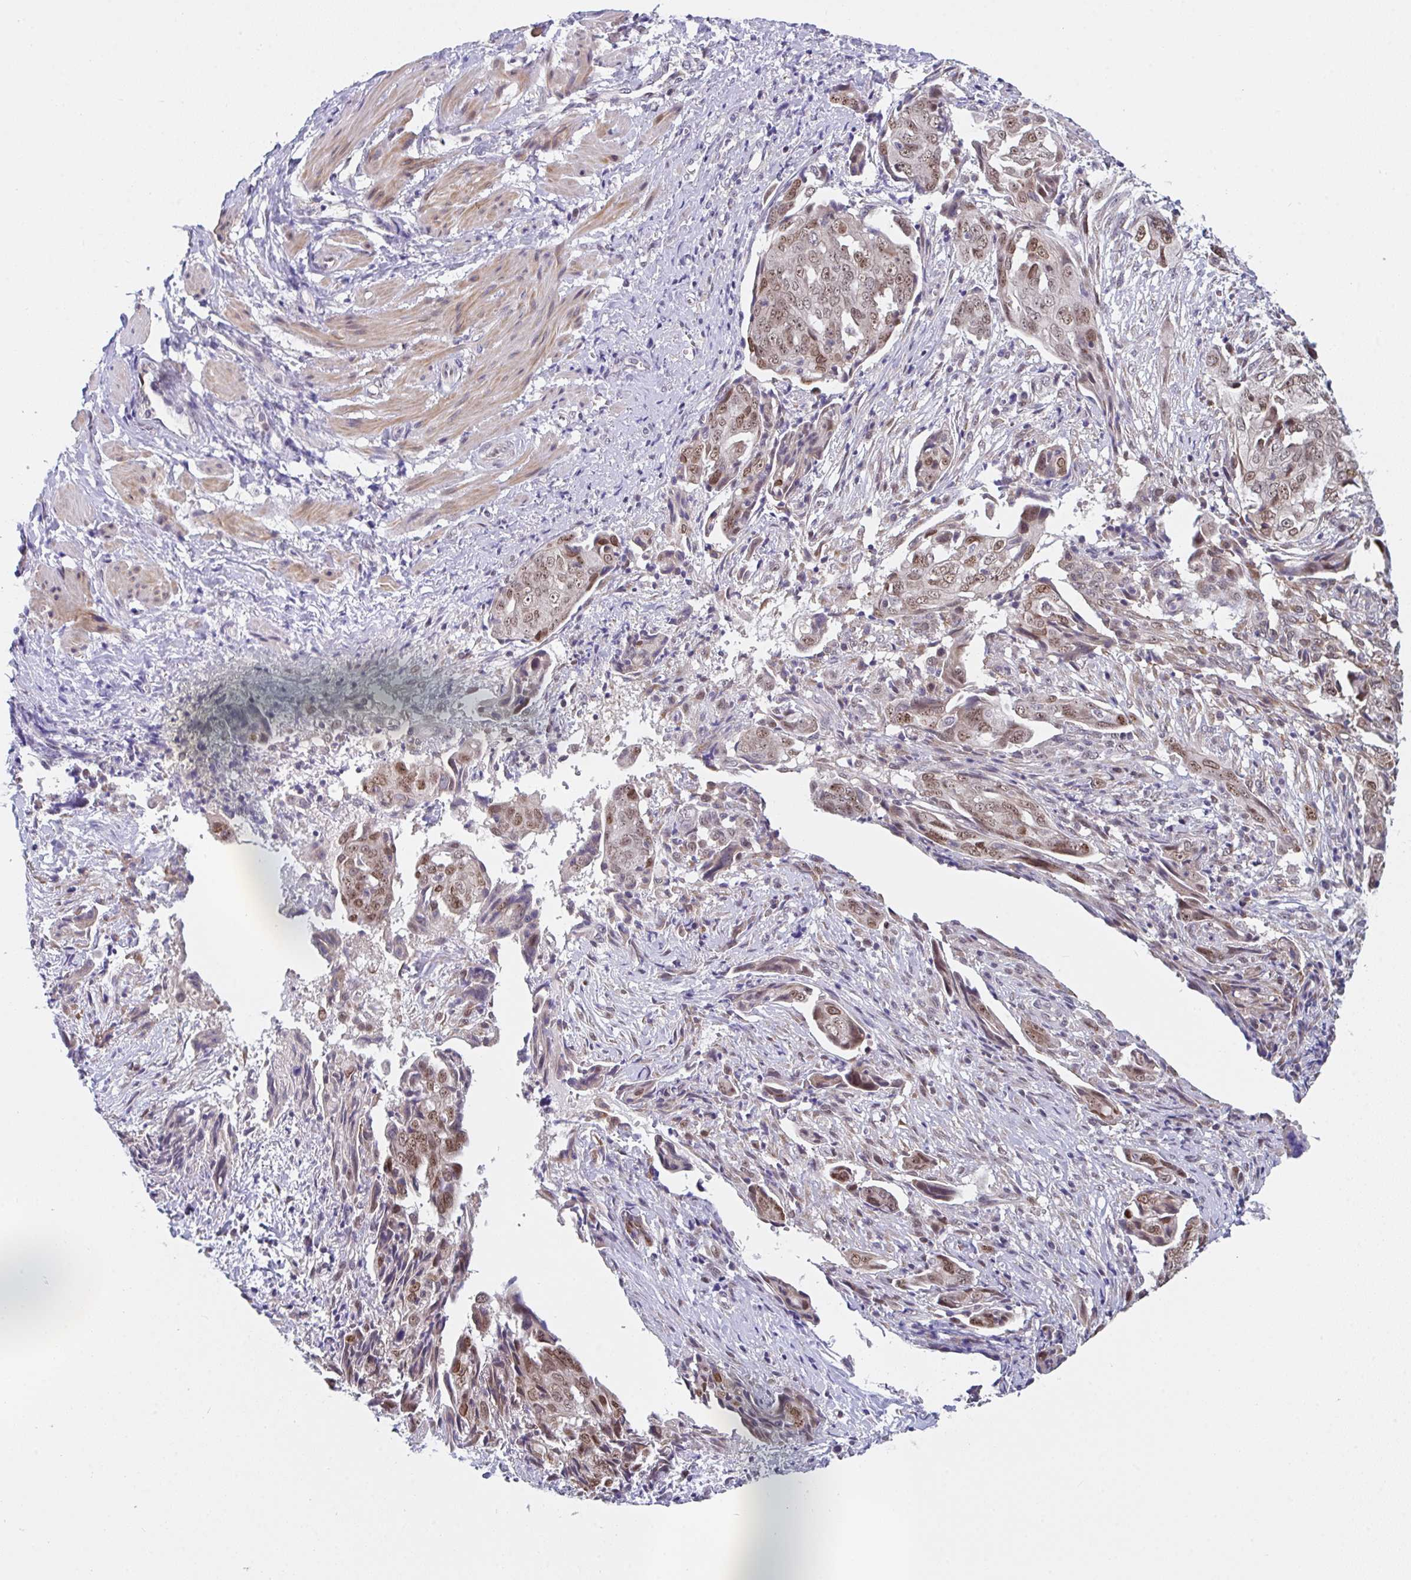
{"staining": {"intensity": "moderate", "quantity": ">75%", "location": "nuclear"}, "tissue": "ovarian cancer", "cell_type": "Tumor cells", "image_type": "cancer", "snomed": [{"axis": "morphology", "description": "Carcinoma, endometroid"}, {"axis": "topography", "description": "Ovary"}], "caption": "The image exhibits a brown stain indicating the presence of a protein in the nuclear of tumor cells in ovarian cancer.", "gene": "RBM18", "patient": {"sex": "female", "age": 70}}